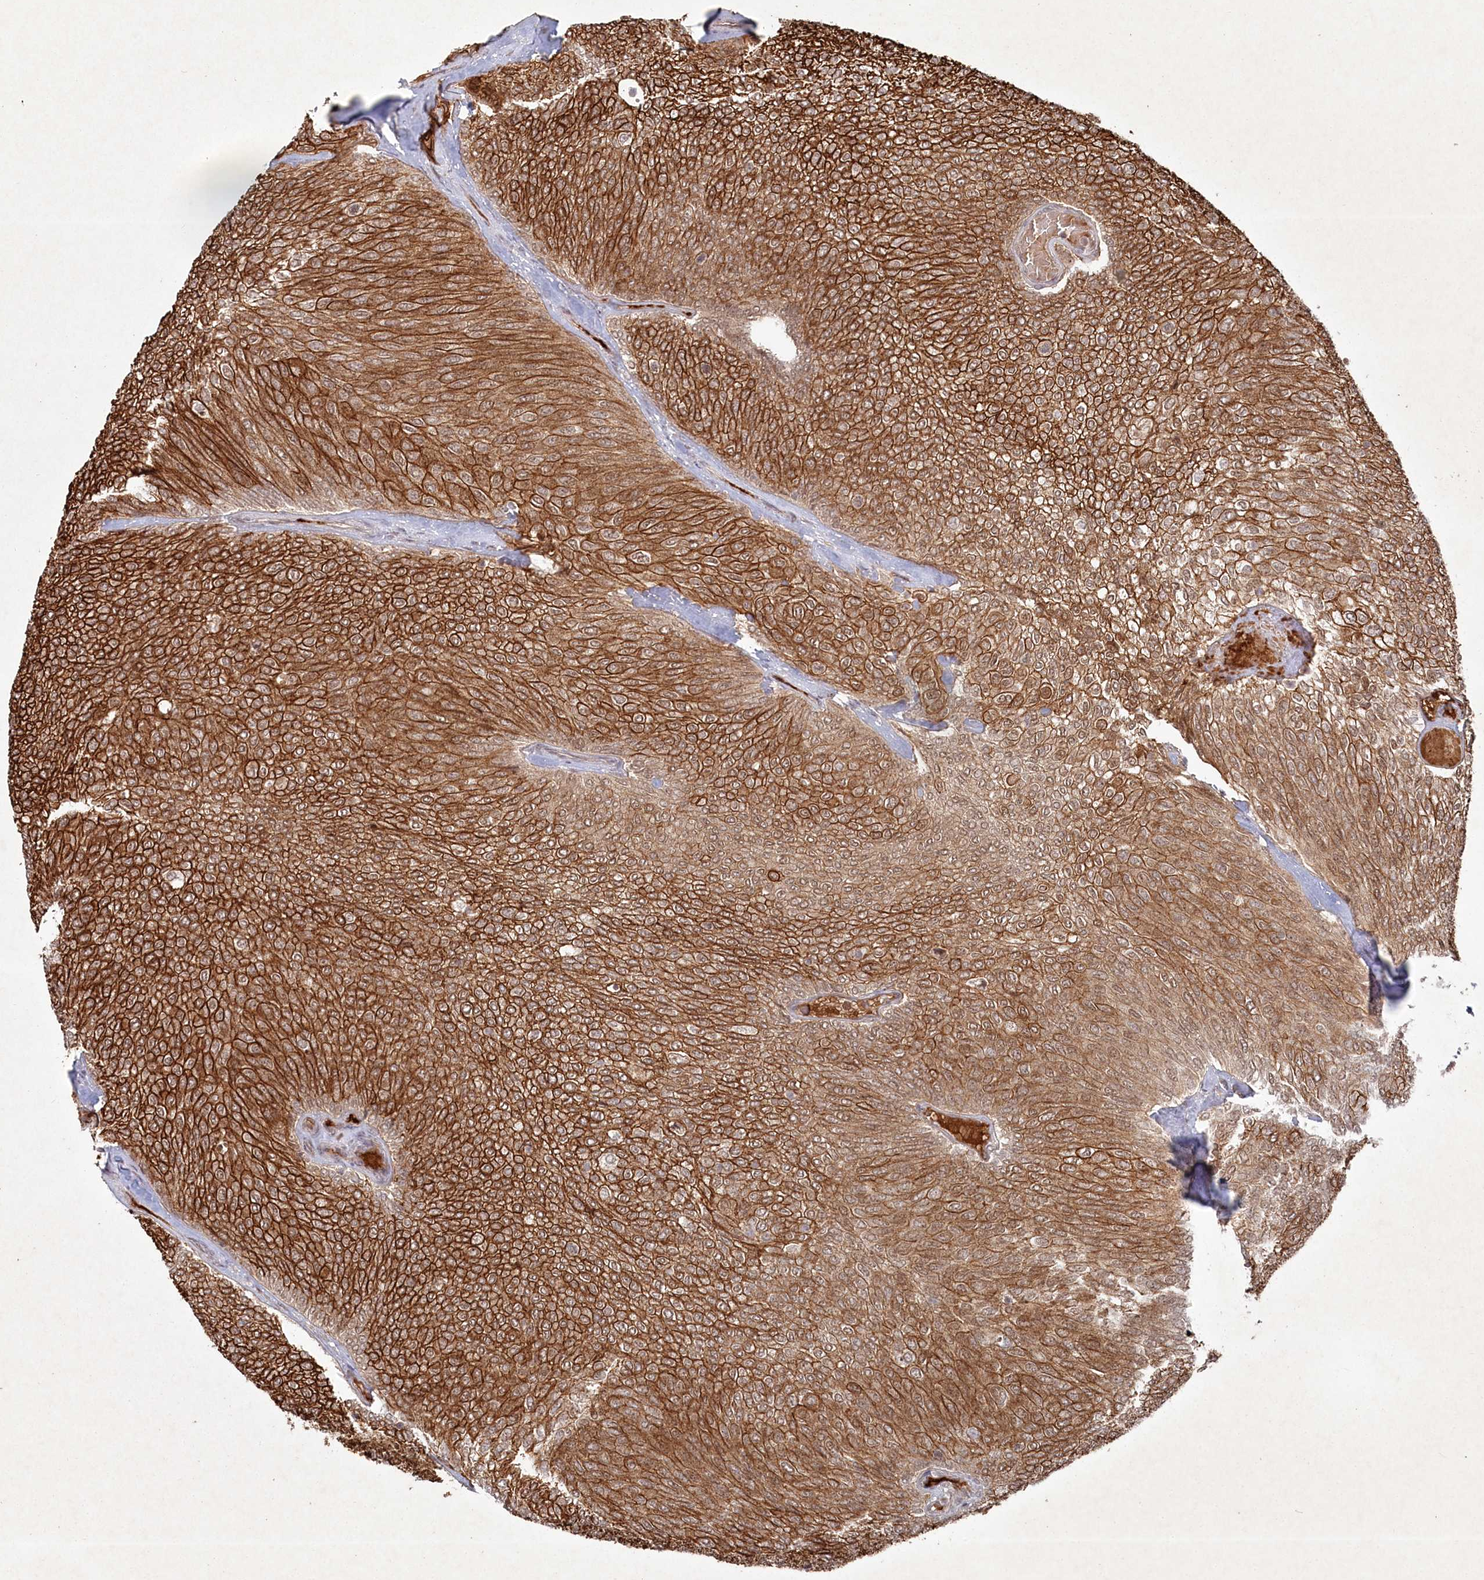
{"staining": {"intensity": "strong", "quantity": ">75%", "location": "cytoplasmic/membranous"}, "tissue": "urothelial cancer", "cell_type": "Tumor cells", "image_type": "cancer", "snomed": [{"axis": "morphology", "description": "Urothelial carcinoma, Low grade"}, {"axis": "topography", "description": "Urinary bladder"}], "caption": "Immunohistochemistry (IHC) micrograph of urothelial cancer stained for a protein (brown), which shows high levels of strong cytoplasmic/membranous positivity in approximately >75% of tumor cells.", "gene": "FBXL17", "patient": {"sex": "female", "age": 79}}